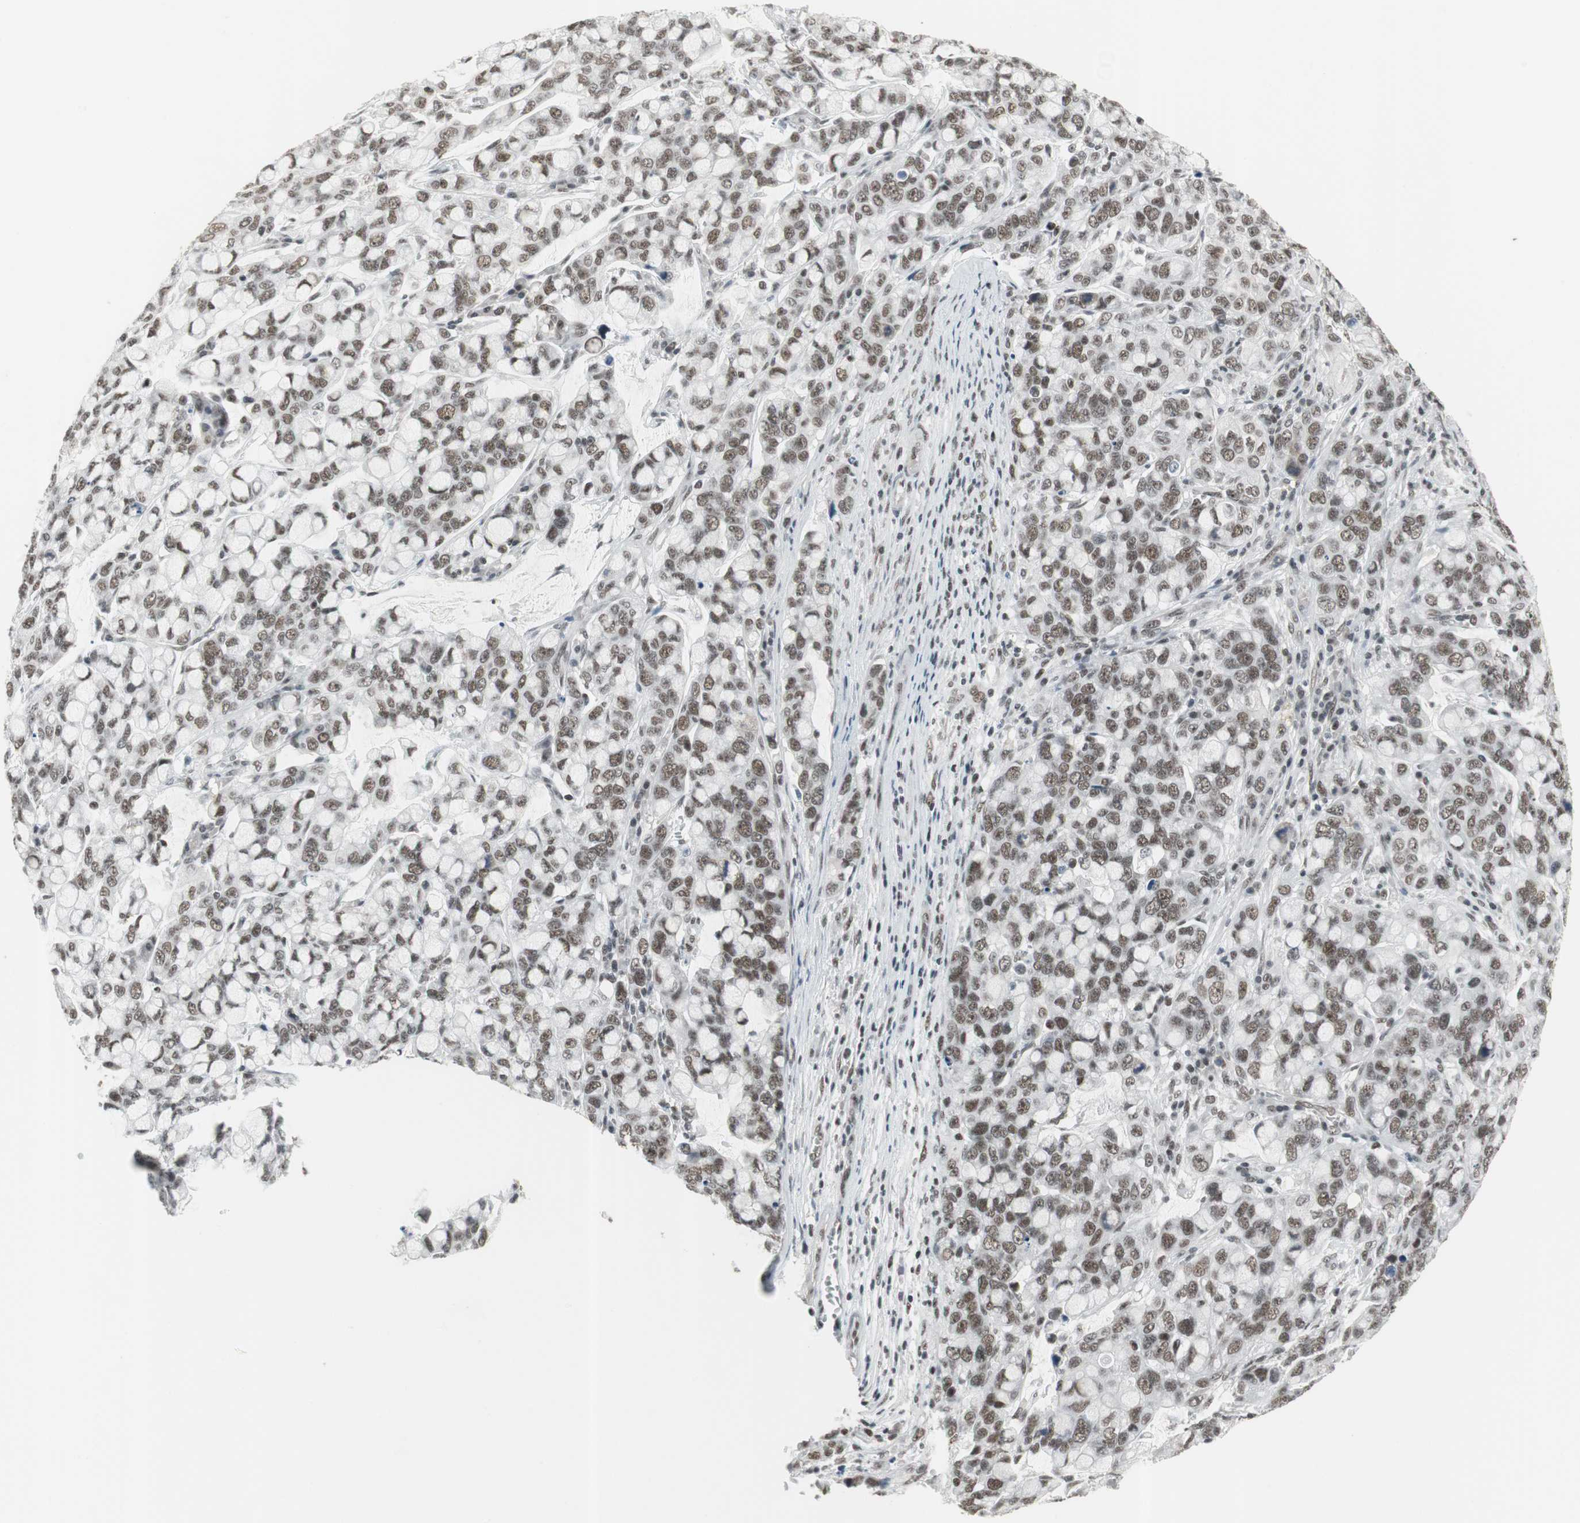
{"staining": {"intensity": "moderate", "quantity": ">75%", "location": "nuclear"}, "tissue": "stomach cancer", "cell_type": "Tumor cells", "image_type": "cancer", "snomed": [{"axis": "morphology", "description": "Adenocarcinoma, NOS"}, {"axis": "topography", "description": "Stomach, lower"}], "caption": "Protein staining of stomach adenocarcinoma tissue displays moderate nuclear expression in approximately >75% of tumor cells. (brown staining indicates protein expression, while blue staining denotes nuclei).", "gene": "RTF1", "patient": {"sex": "male", "age": 84}}